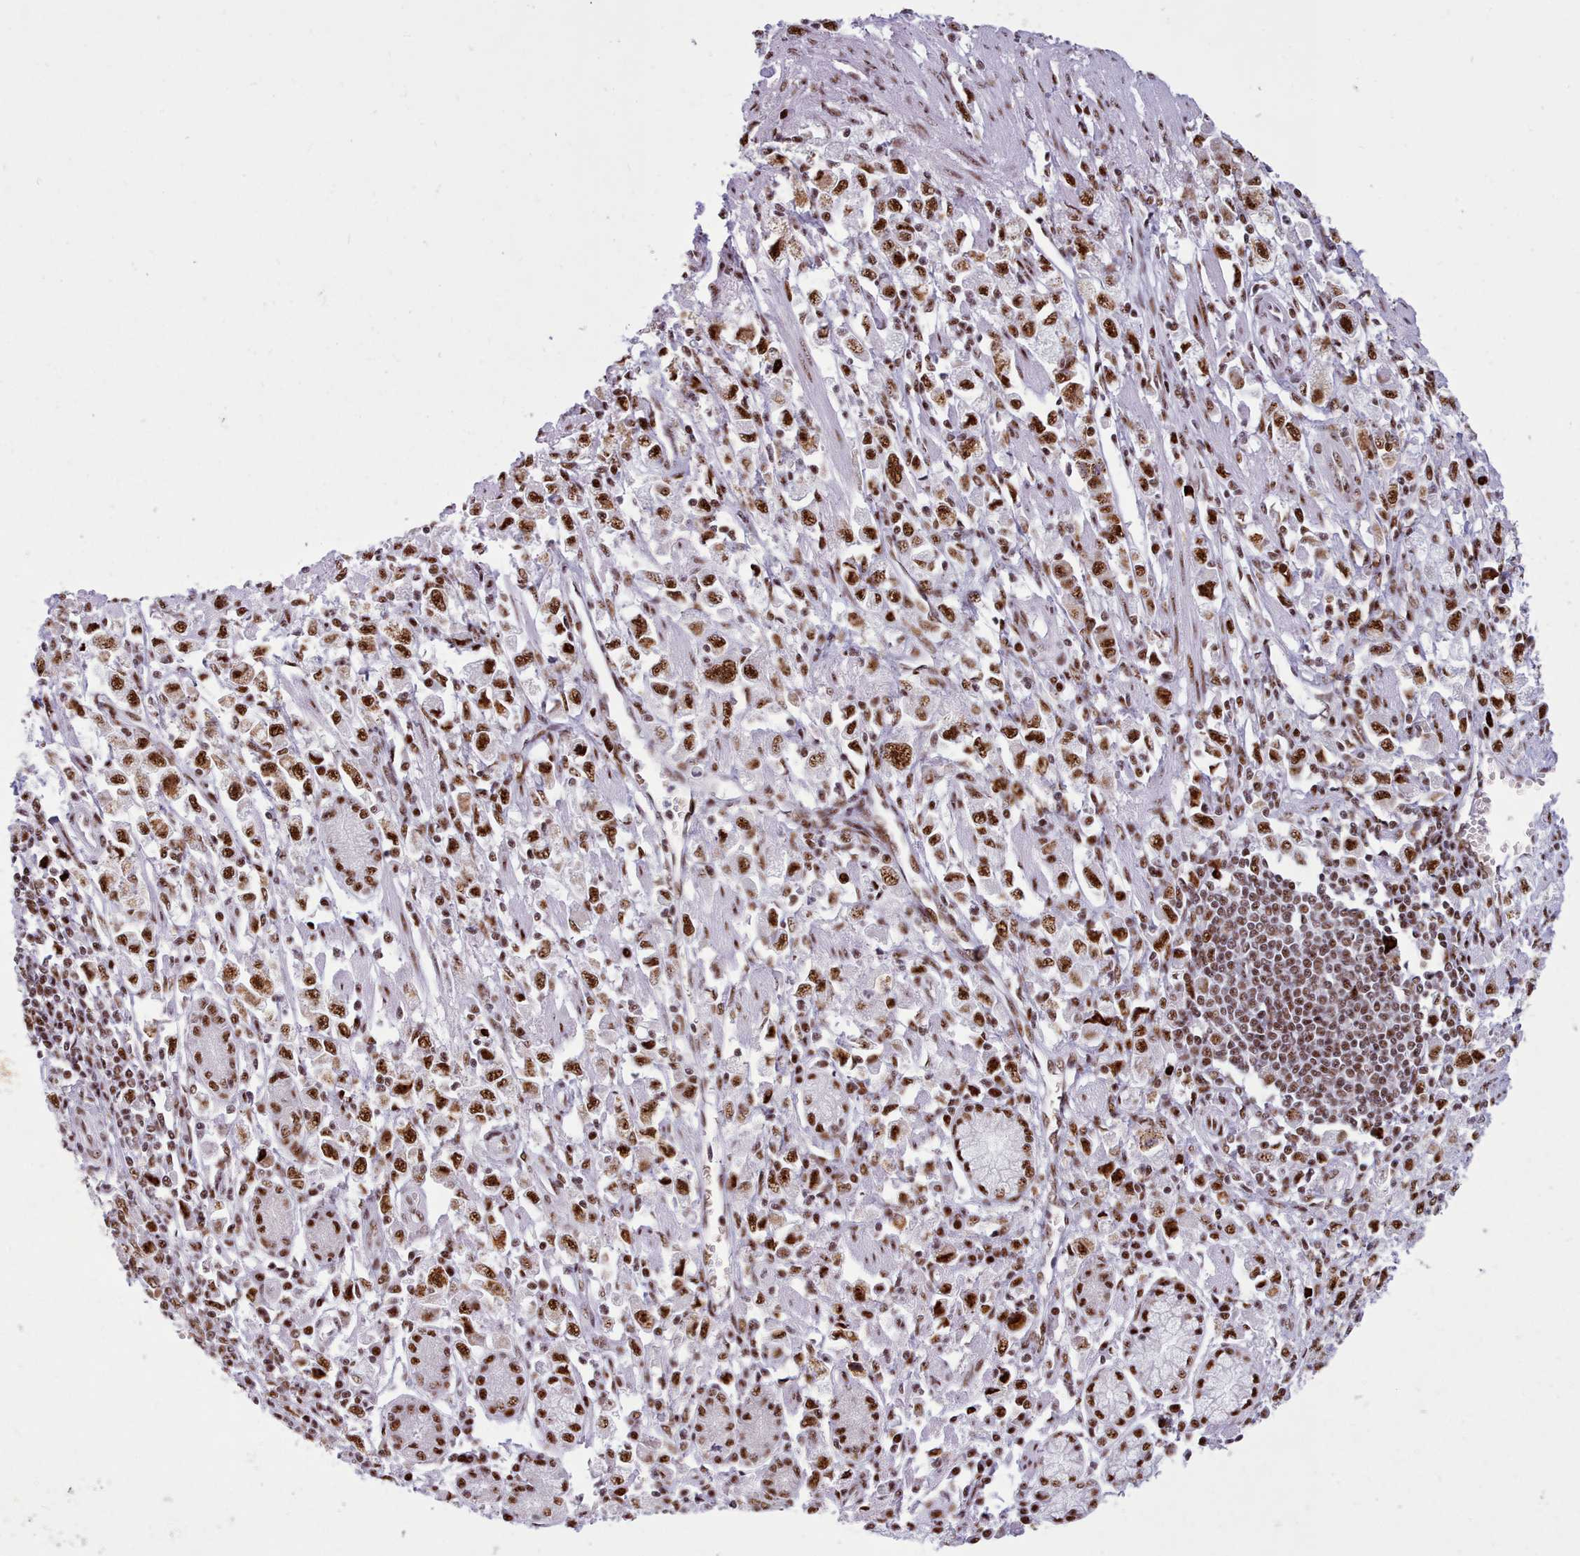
{"staining": {"intensity": "strong", "quantity": ">75%", "location": "nuclear"}, "tissue": "stomach cancer", "cell_type": "Tumor cells", "image_type": "cancer", "snomed": [{"axis": "morphology", "description": "Adenocarcinoma, NOS"}, {"axis": "topography", "description": "Stomach"}], "caption": "Immunohistochemical staining of human adenocarcinoma (stomach) demonstrates high levels of strong nuclear protein positivity in approximately >75% of tumor cells.", "gene": "TMEM35B", "patient": {"sex": "female", "age": 59}}